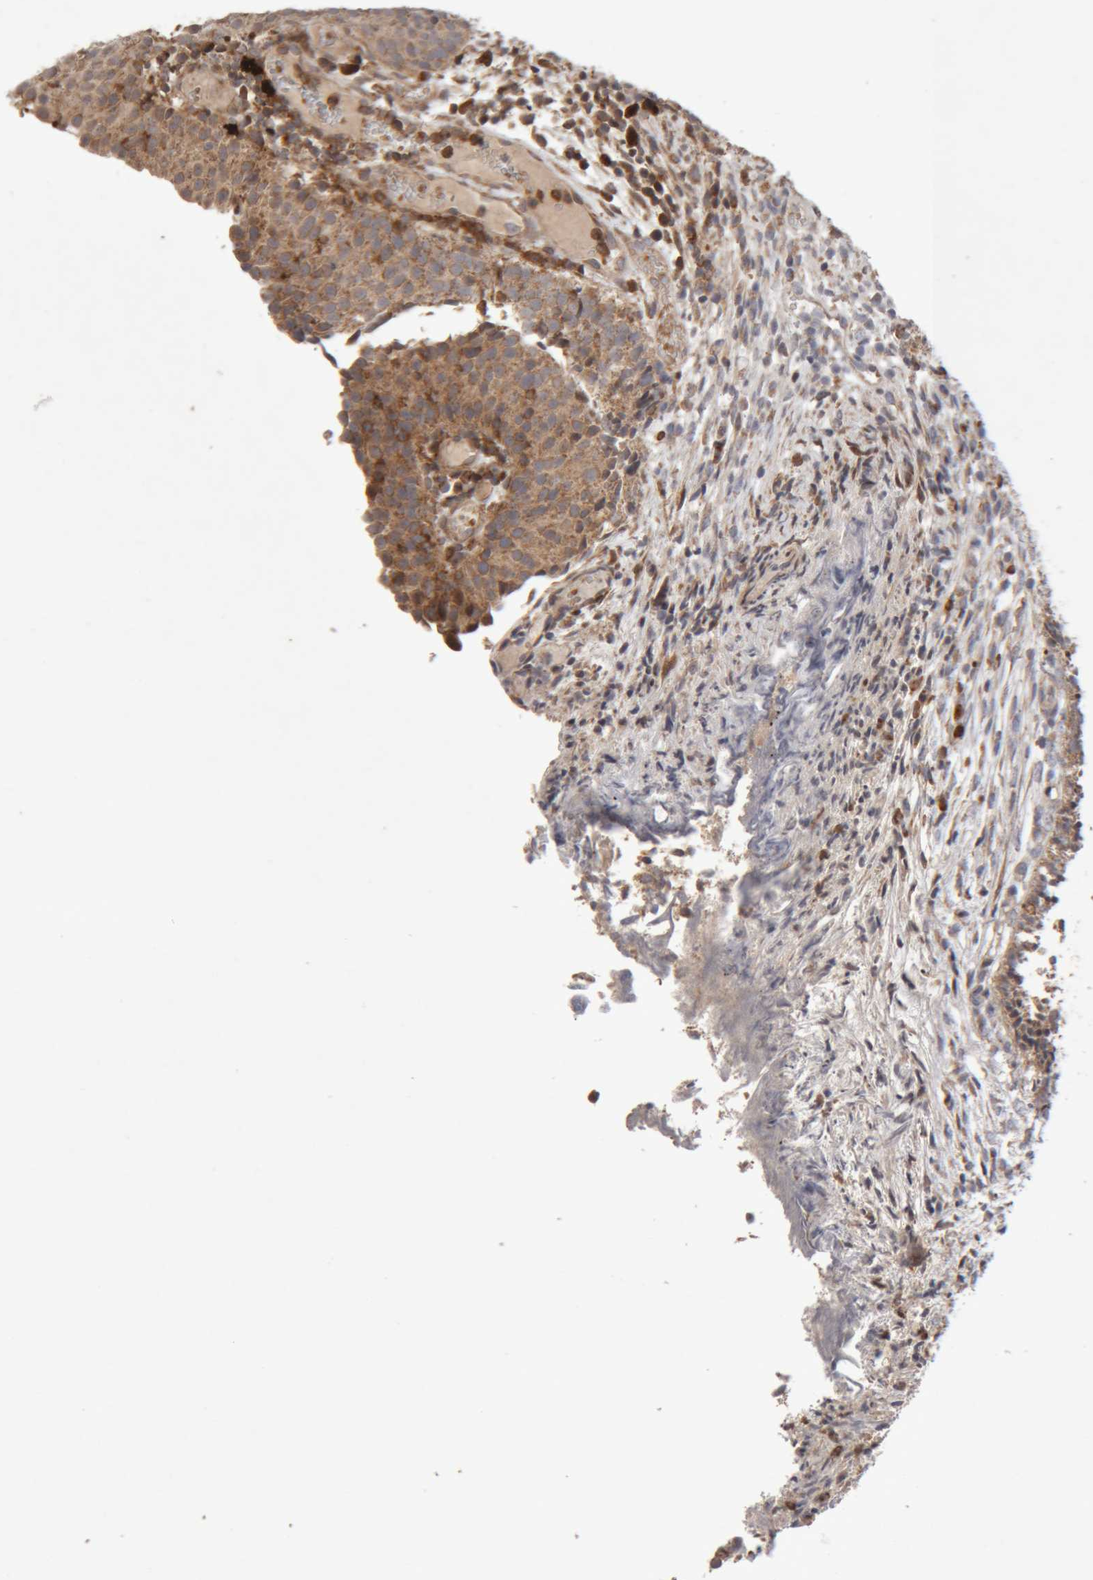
{"staining": {"intensity": "moderate", "quantity": ">75%", "location": "cytoplasmic/membranous"}, "tissue": "urothelial cancer", "cell_type": "Tumor cells", "image_type": "cancer", "snomed": [{"axis": "morphology", "description": "Urothelial carcinoma, Low grade"}, {"axis": "topography", "description": "Urinary bladder"}], "caption": "Urothelial carcinoma (low-grade) tissue displays moderate cytoplasmic/membranous staining in about >75% of tumor cells", "gene": "KIF21B", "patient": {"sex": "male", "age": 86}}